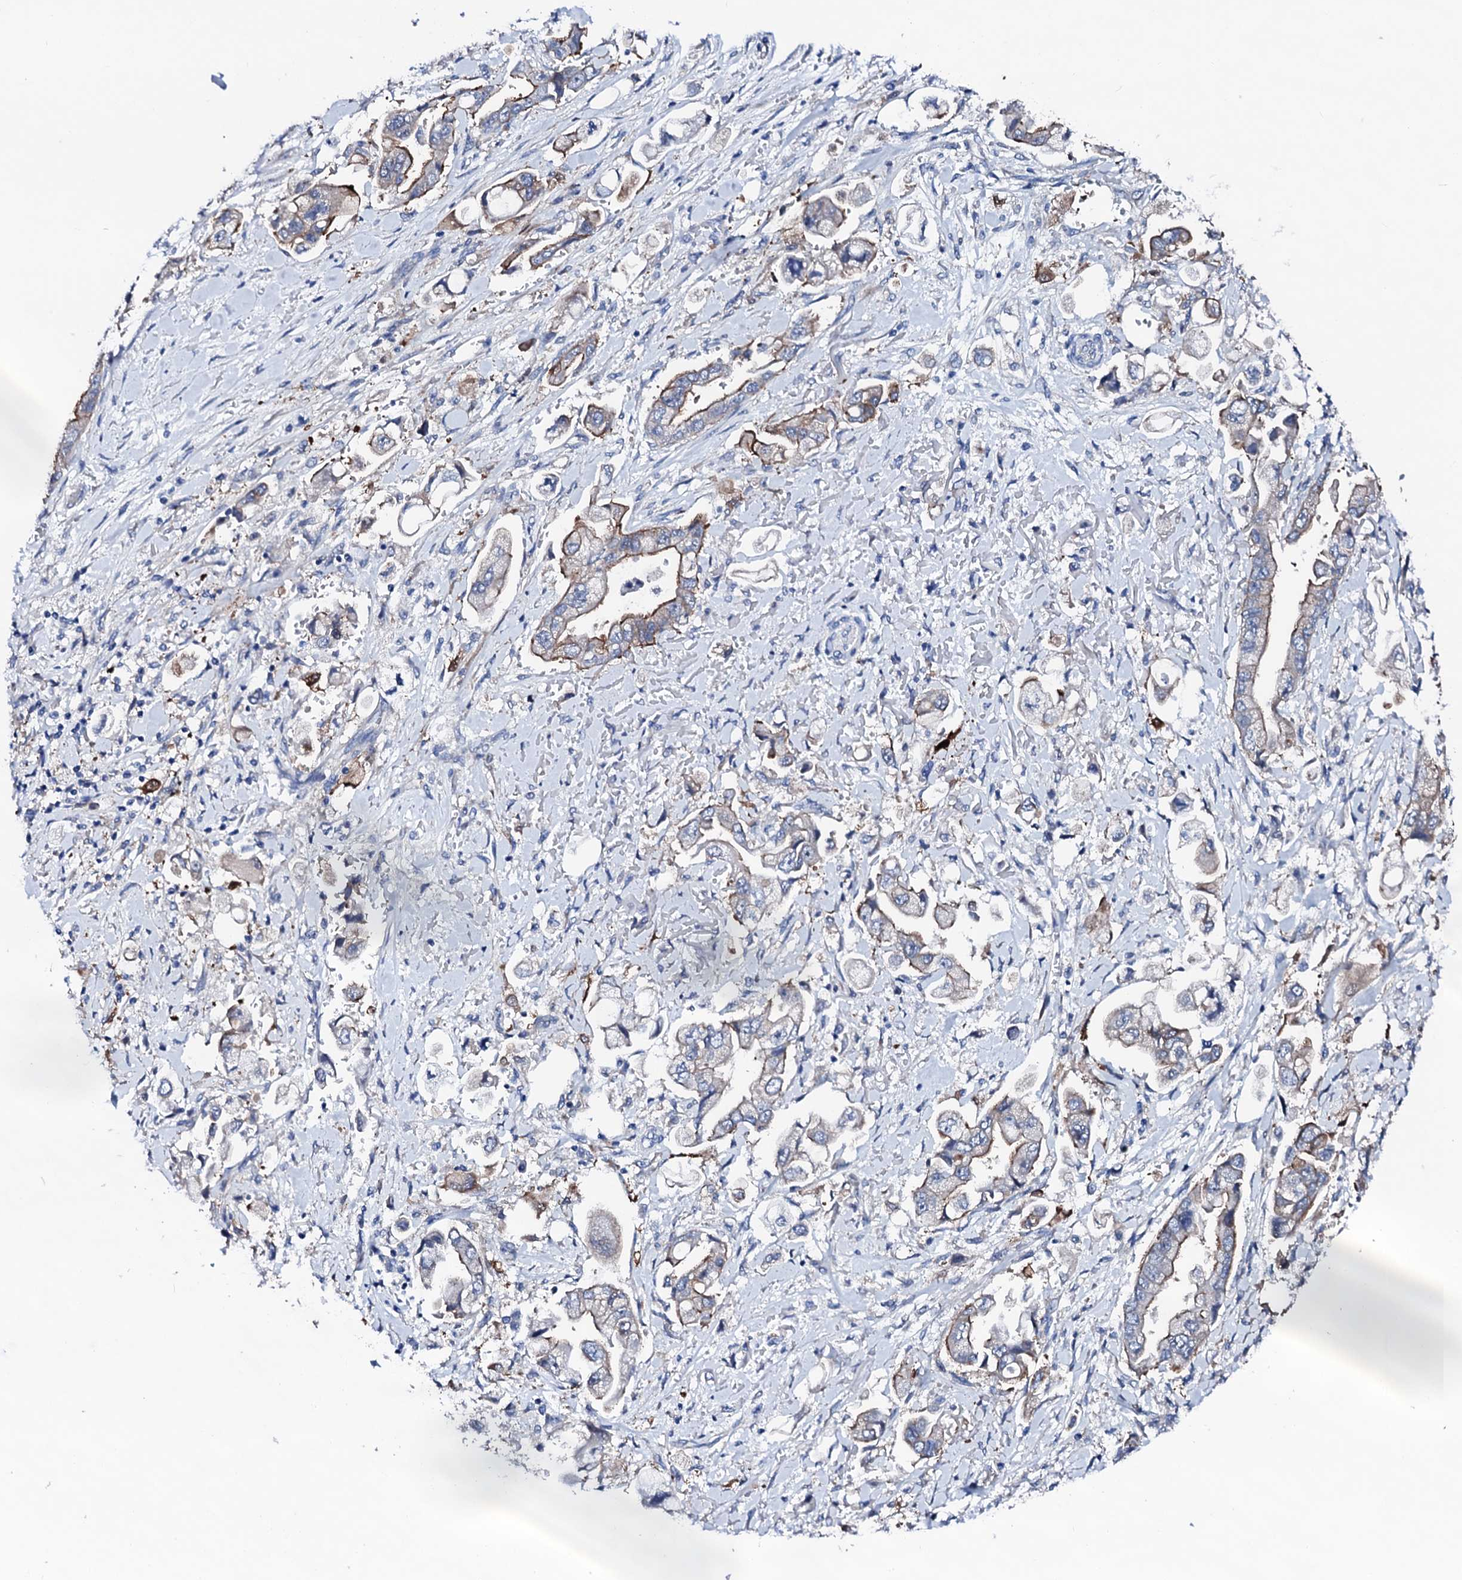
{"staining": {"intensity": "moderate", "quantity": "25%-75%", "location": "cytoplasmic/membranous"}, "tissue": "stomach cancer", "cell_type": "Tumor cells", "image_type": "cancer", "snomed": [{"axis": "morphology", "description": "Adenocarcinoma, NOS"}, {"axis": "topography", "description": "Stomach"}], "caption": "Immunohistochemistry of human stomach cancer exhibits medium levels of moderate cytoplasmic/membranous positivity in about 25%-75% of tumor cells.", "gene": "TRDN", "patient": {"sex": "male", "age": 62}}